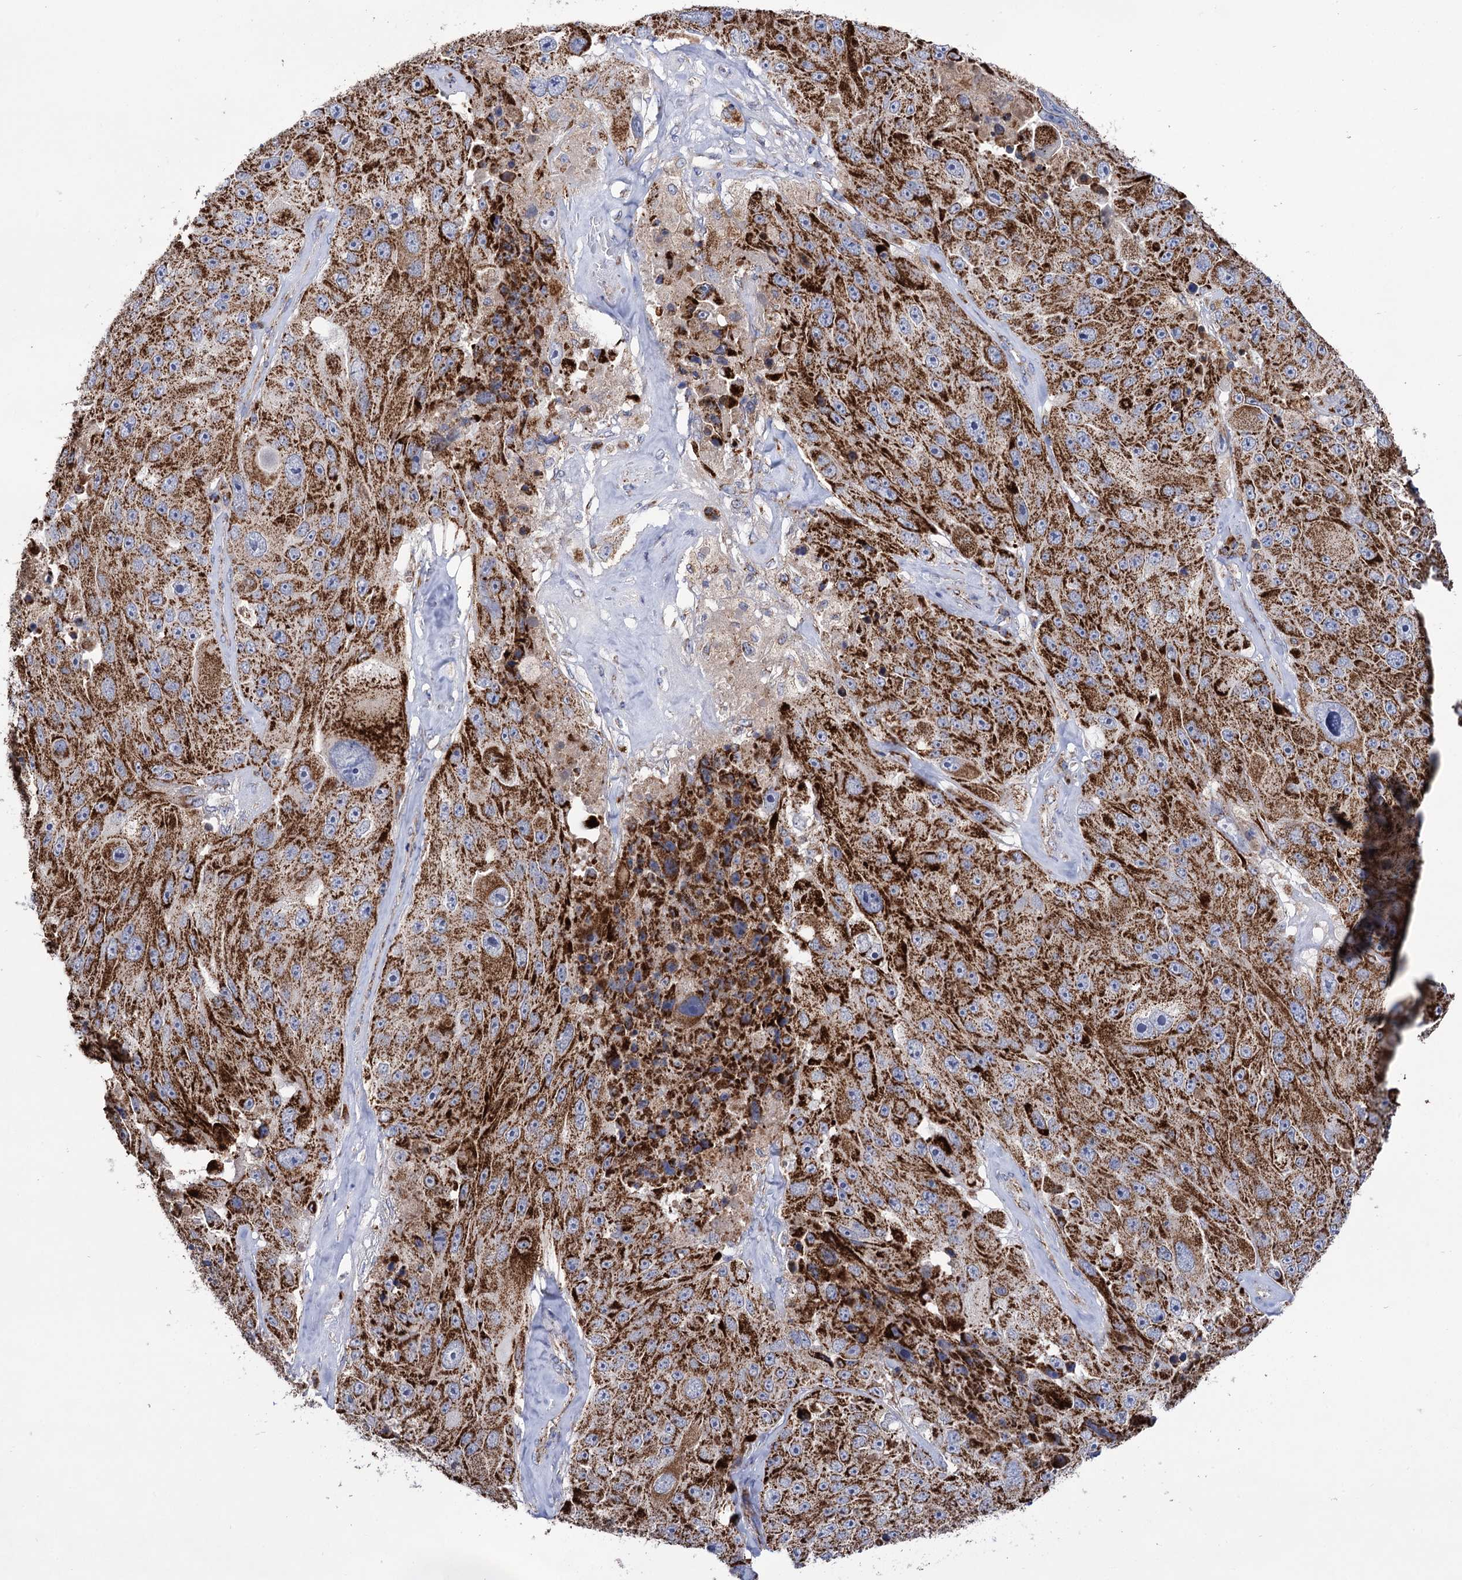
{"staining": {"intensity": "strong", "quantity": ">75%", "location": "cytoplasmic/membranous"}, "tissue": "melanoma", "cell_type": "Tumor cells", "image_type": "cancer", "snomed": [{"axis": "morphology", "description": "Malignant melanoma, Metastatic site"}, {"axis": "topography", "description": "Lymph node"}], "caption": "Immunohistochemical staining of malignant melanoma (metastatic site) exhibits high levels of strong cytoplasmic/membranous protein expression in approximately >75% of tumor cells. (DAB (3,3'-diaminobenzidine) IHC with brightfield microscopy, high magnification).", "gene": "ABHD10", "patient": {"sex": "male", "age": 62}}